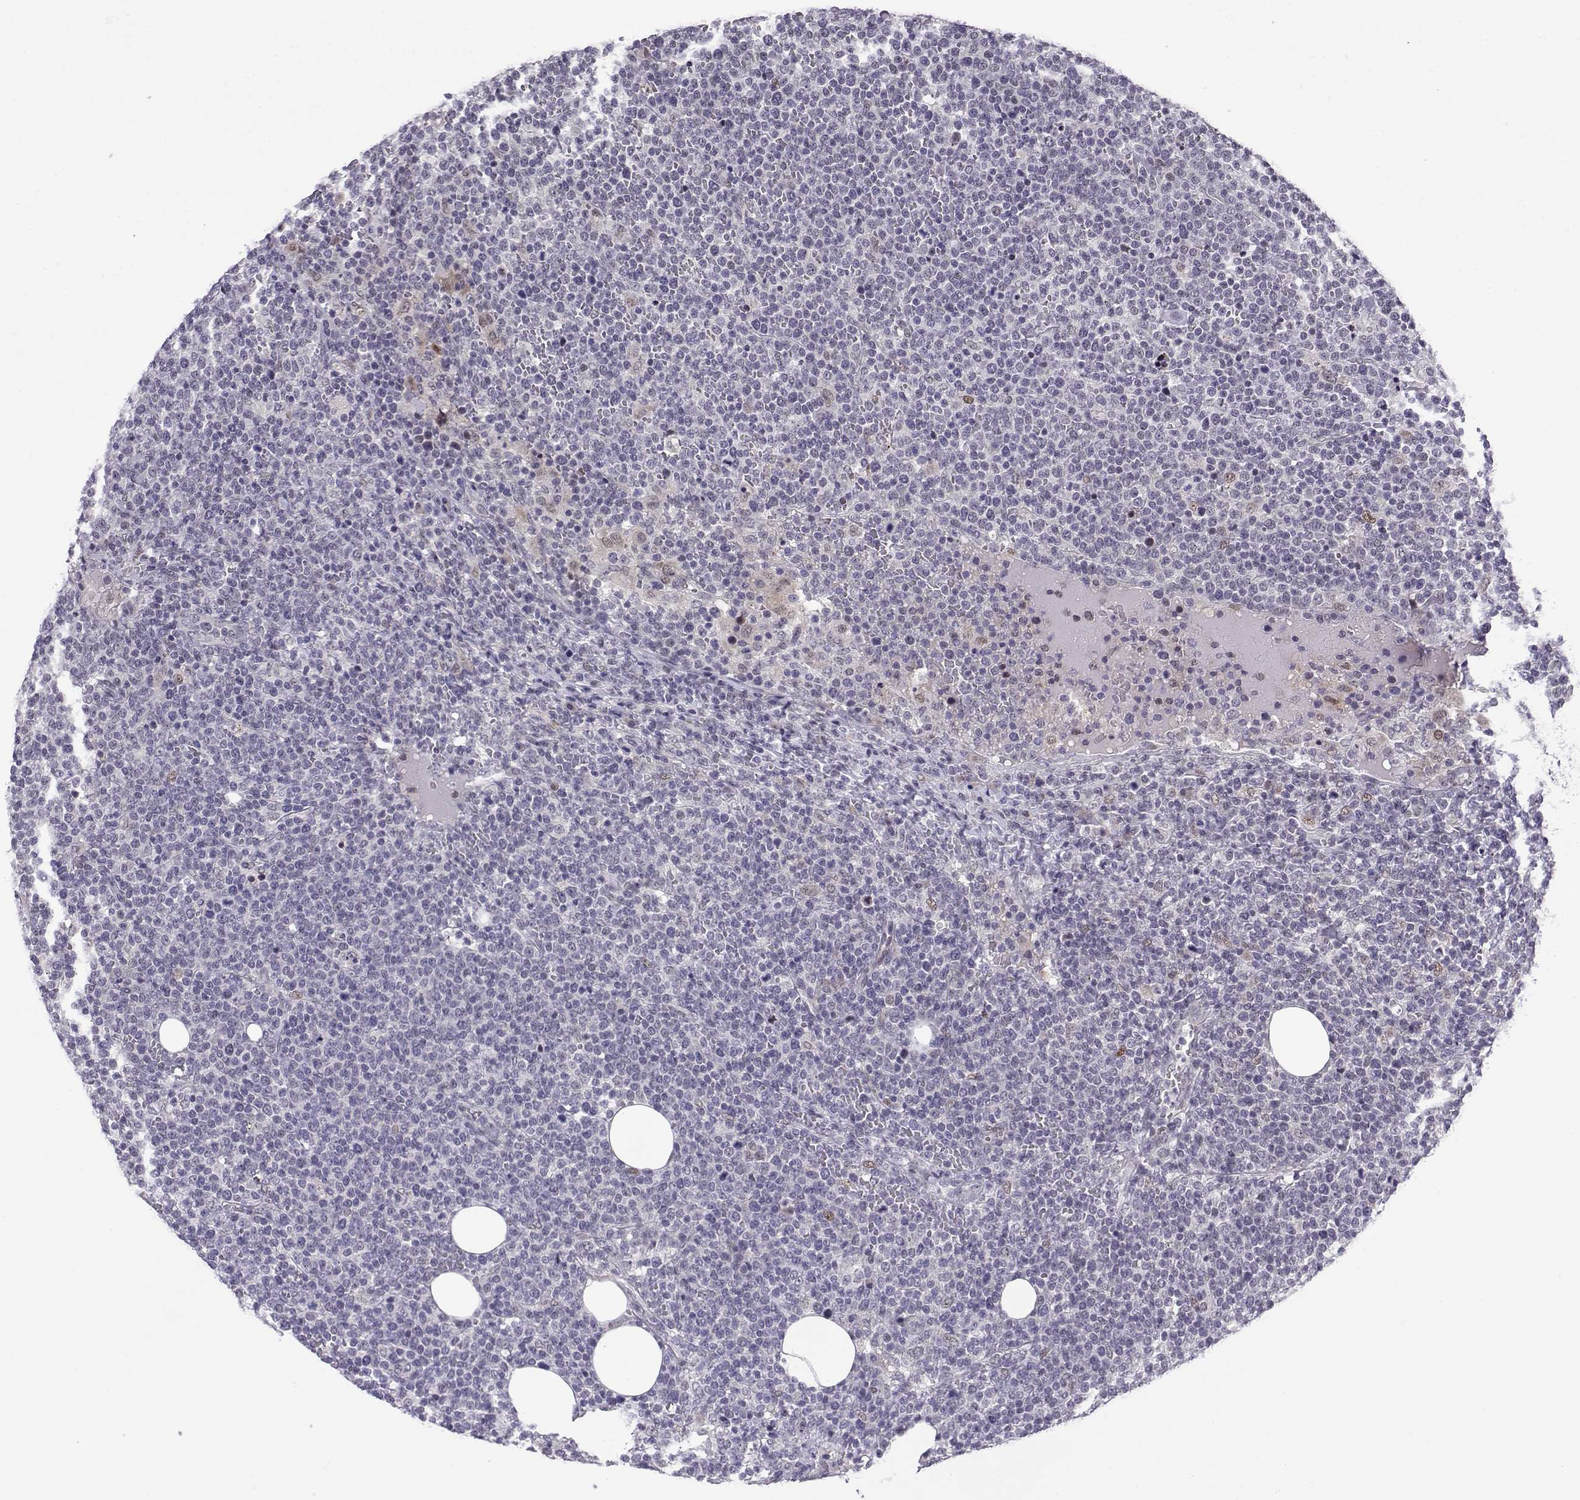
{"staining": {"intensity": "negative", "quantity": "none", "location": "none"}, "tissue": "lymphoma", "cell_type": "Tumor cells", "image_type": "cancer", "snomed": [{"axis": "morphology", "description": "Malignant lymphoma, non-Hodgkin's type, High grade"}, {"axis": "topography", "description": "Lymph node"}], "caption": "Immunohistochemistry (IHC) of lymphoma exhibits no staining in tumor cells.", "gene": "FGF3", "patient": {"sex": "male", "age": 61}}